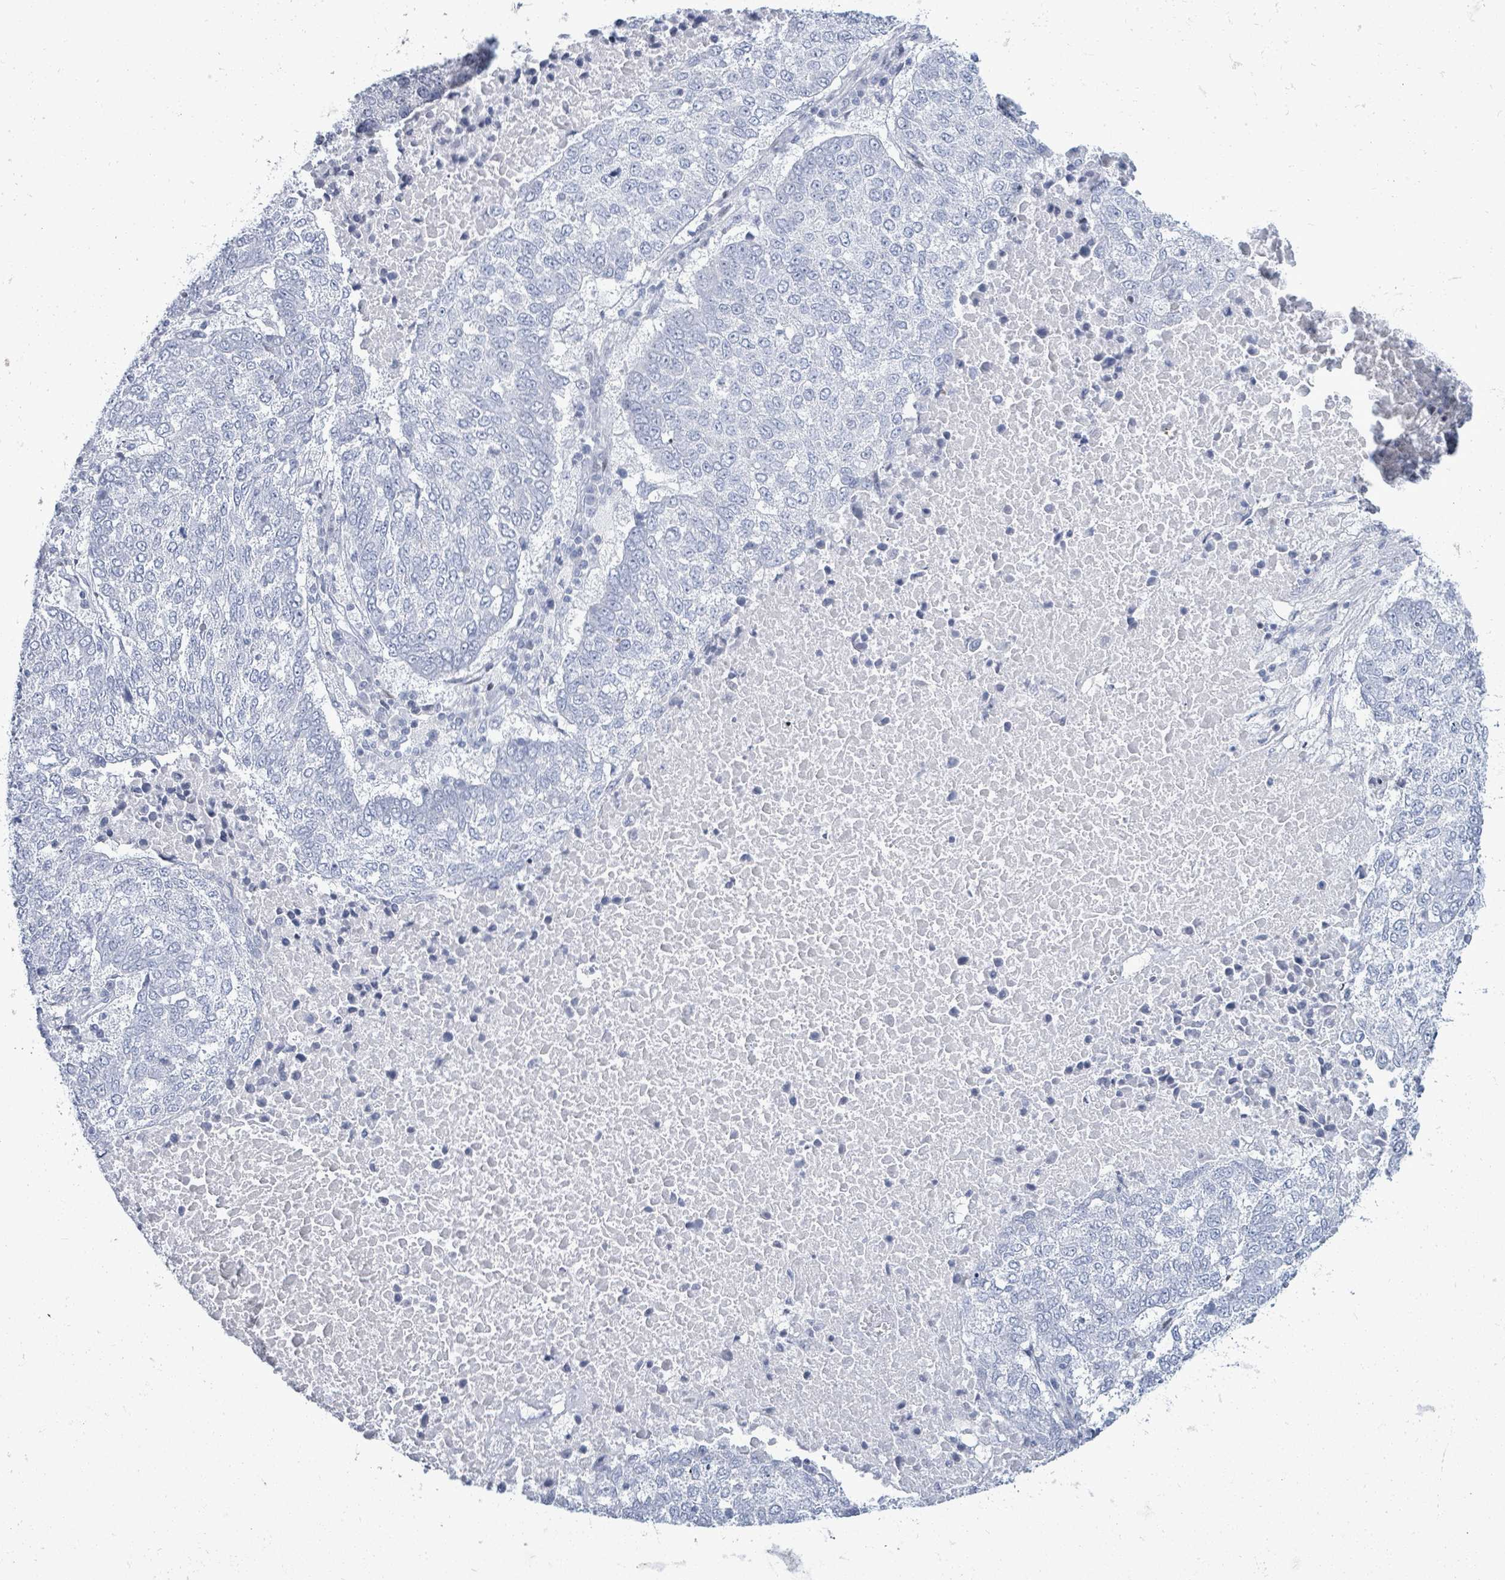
{"staining": {"intensity": "negative", "quantity": "none", "location": "none"}, "tissue": "lung cancer", "cell_type": "Tumor cells", "image_type": "cancer", "snomed": [{"axis": "morphology", "description": "Squamous cell carcinoma, NOS"}, {"axis": "topography", "description": "Lung"}], "caption": "The IHC photomicrograph has no significant staining in tumor cells of squamous cell carcinoma (lung) tissue.", "gene": "MALL", "patient": {"sex": "male", "age": 73}}